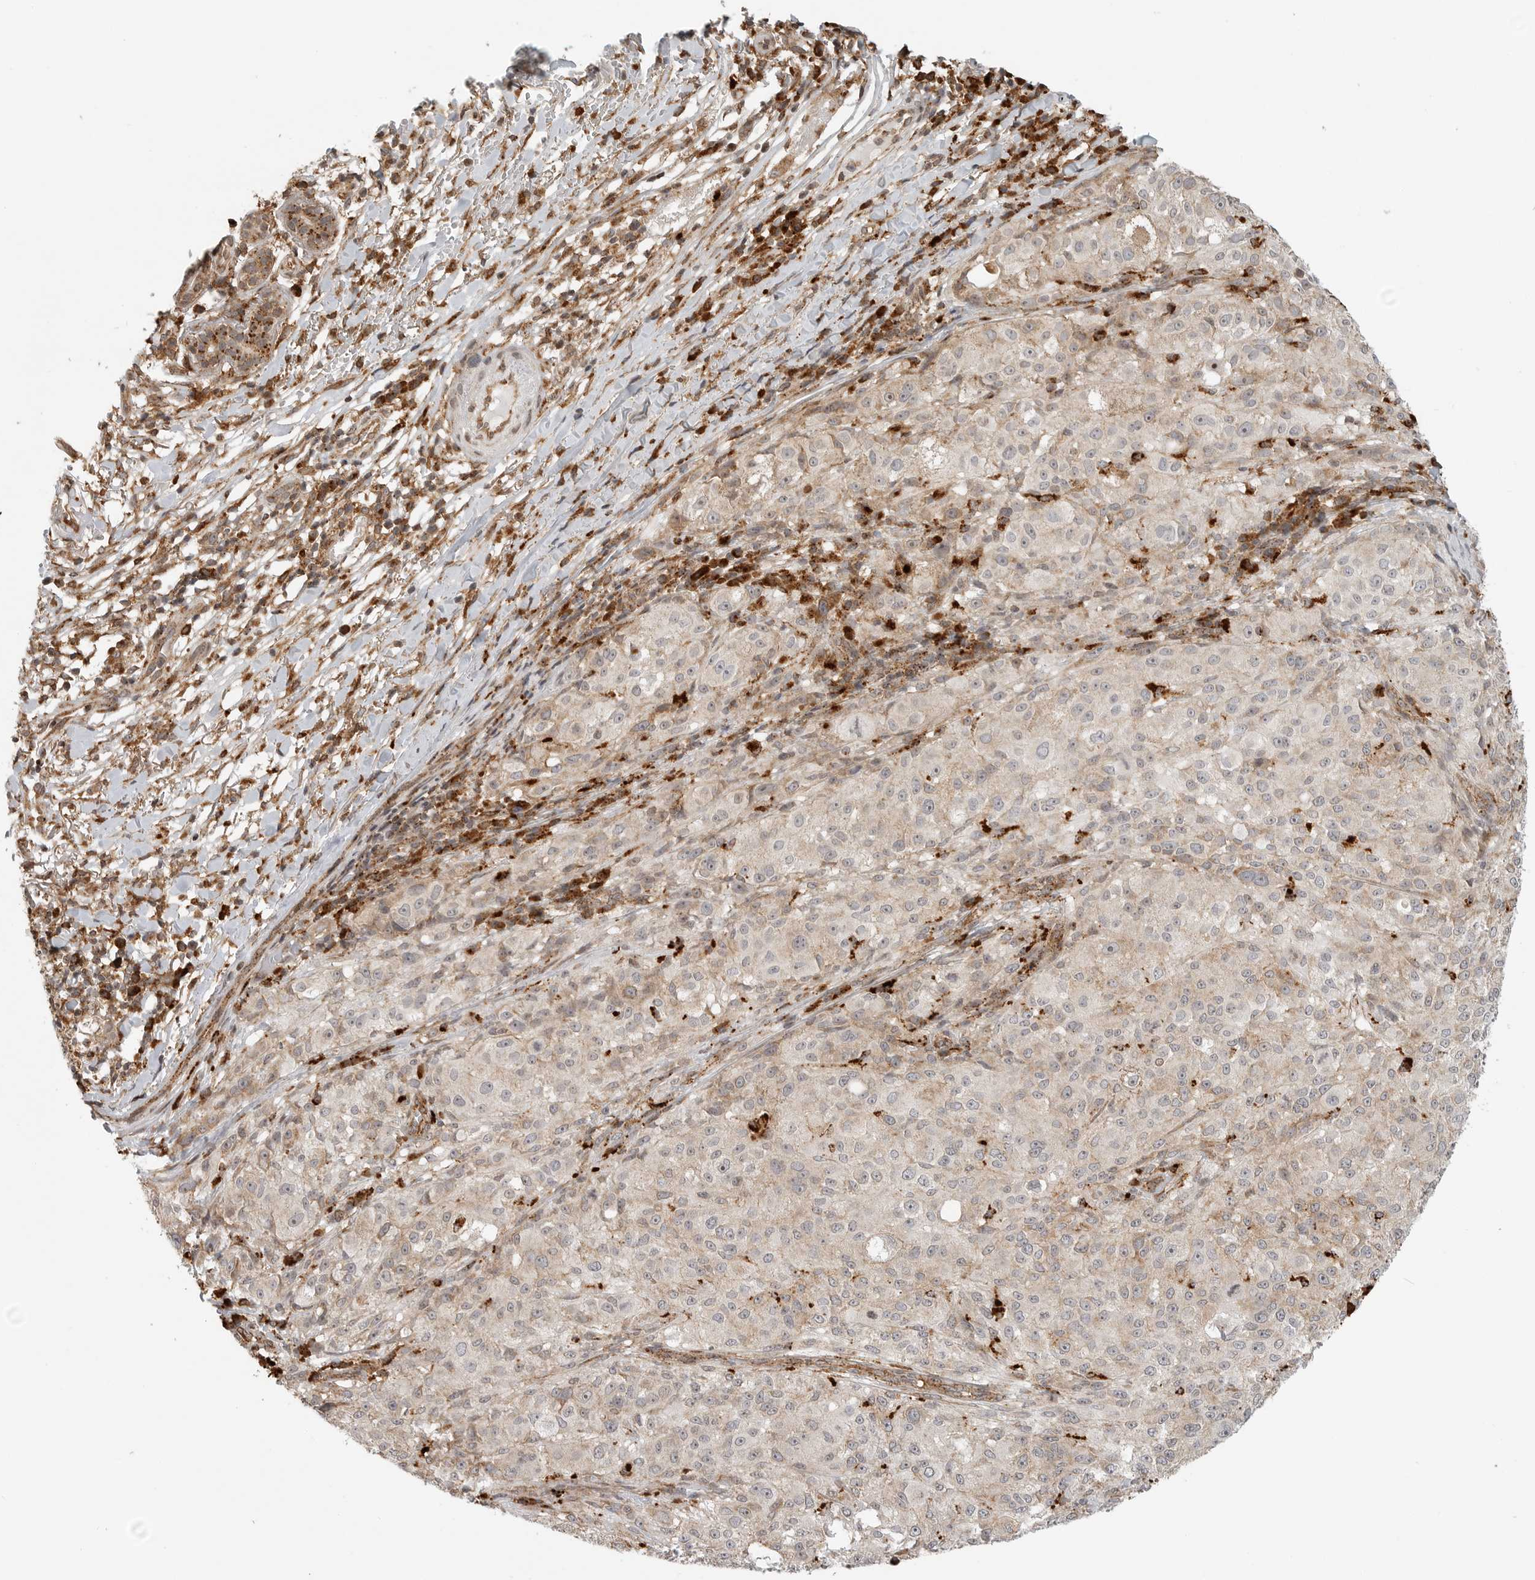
{"staining": {"intensity": "weak", "quantity": "<25%", "location": "cytoplasmic/membranous"}, "tissue": "melanoma", "cell_type": "Tumor cells", "image_type": "cancer", "snomed": [{"axis": "morphology", "description": "Necrosis, NOS"}, {"axis": "morphology", "description": "Malignant melanoma, NOS"}, {"axis": "topography", "description": "Skin"}], "caption": "The micrograph exhibits no staining of tumor cells in melanoma.", "gene": "IDUA", "patient": {"sex": "female", "age": 87}}